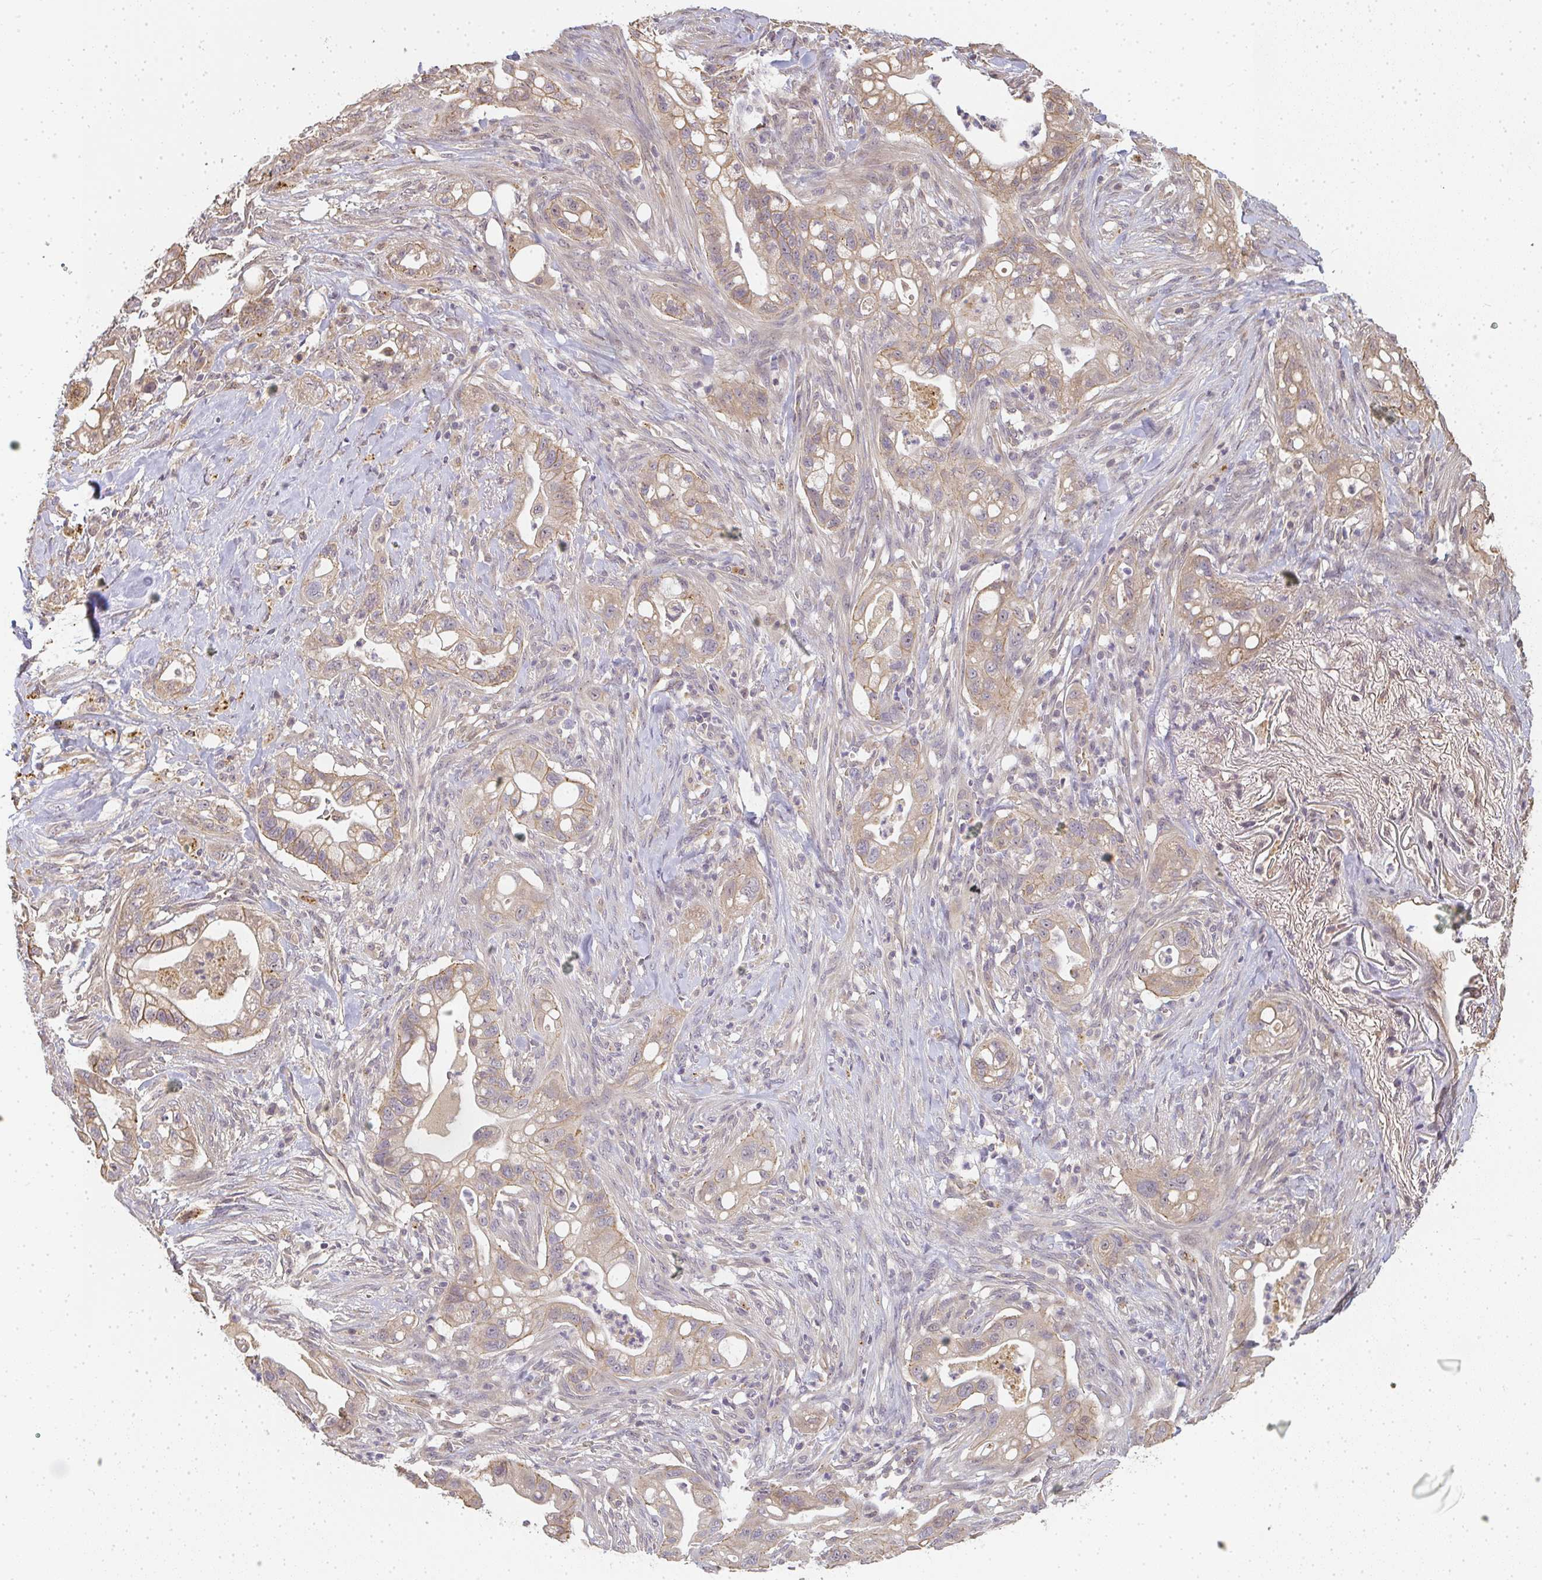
{"staining": {"intensity": "weak", "quantity": ">75%", "location": "cytoplasmic/membranous"}, "tissue": "pancreatic cancer", "cell_type": "Tumor cells", "image_type": "cancer", "snomed": [{"axis": "morphology", "description": "Adenocarcinoma, NOS"}, {"axis": "topography", "description": "Pancreas"}], "caption": "Pancreatic adenocarcinoma stained with a protein marker exhibits weak staining in tumor cells.", "gene": "SLC35B3", "patient": {"sex": "male", "age": 44}}